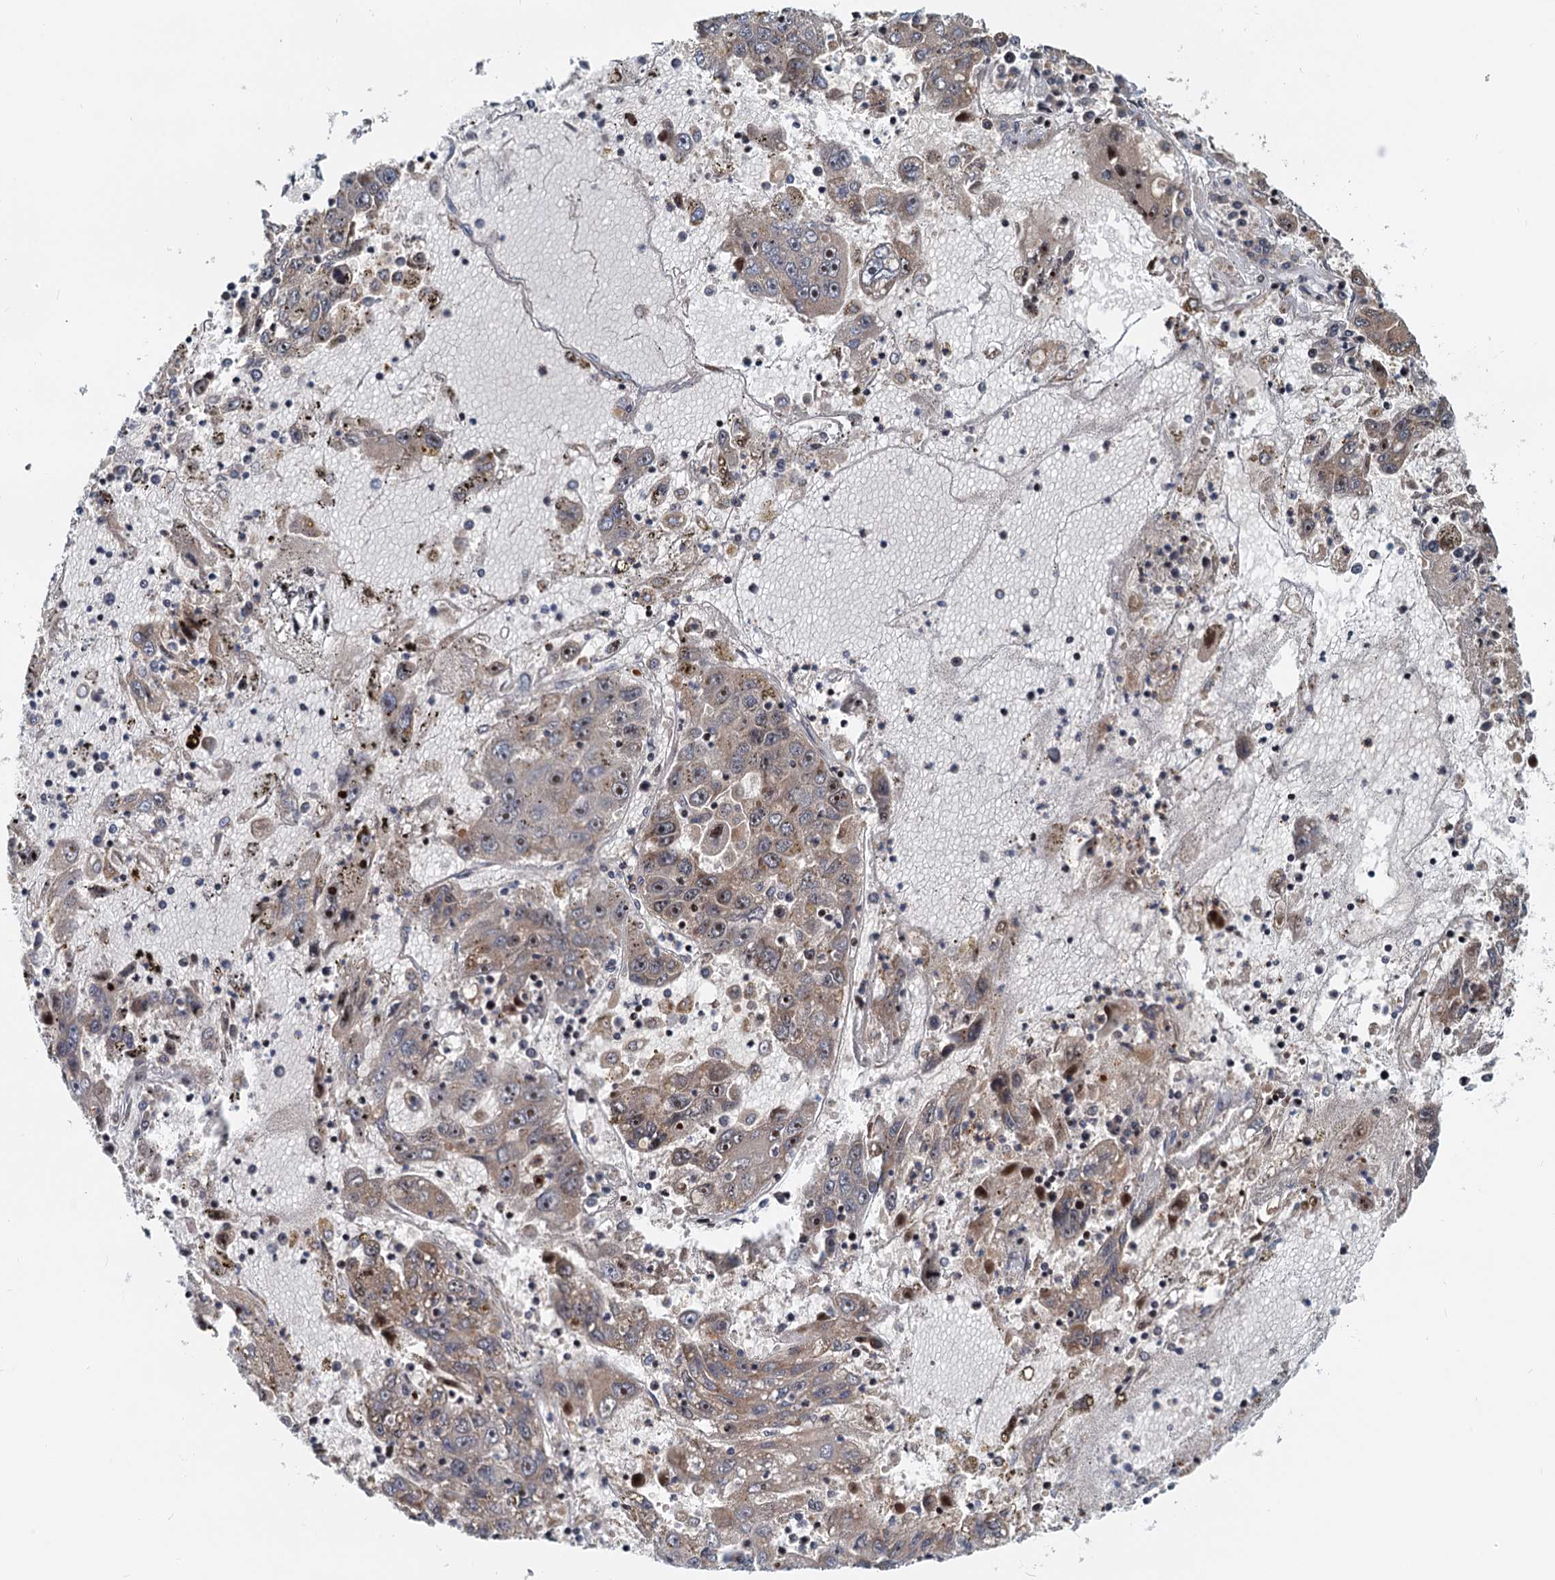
{"staining": {"intensity": "weak", "quantity": ">75%", "location": "cytoplasmic/membranous"}, "tissue": "liver cancer", "cell_type": "Tumor cells", "image_type": "cancer", "snomed": [{"axis": "morphology", "description": "Carcinoma, Hepatocellular, NOS"}, {"axis": "topography", "description": "Liver"}], "caption": "Hepatocellular carcinoma (liver) stained with IHC displays weak cytoplasmic/membranous staining in about >75% of tumor cells.", "gene": "TOLLIP", "patient": {"sex": "male", "age": 49}}